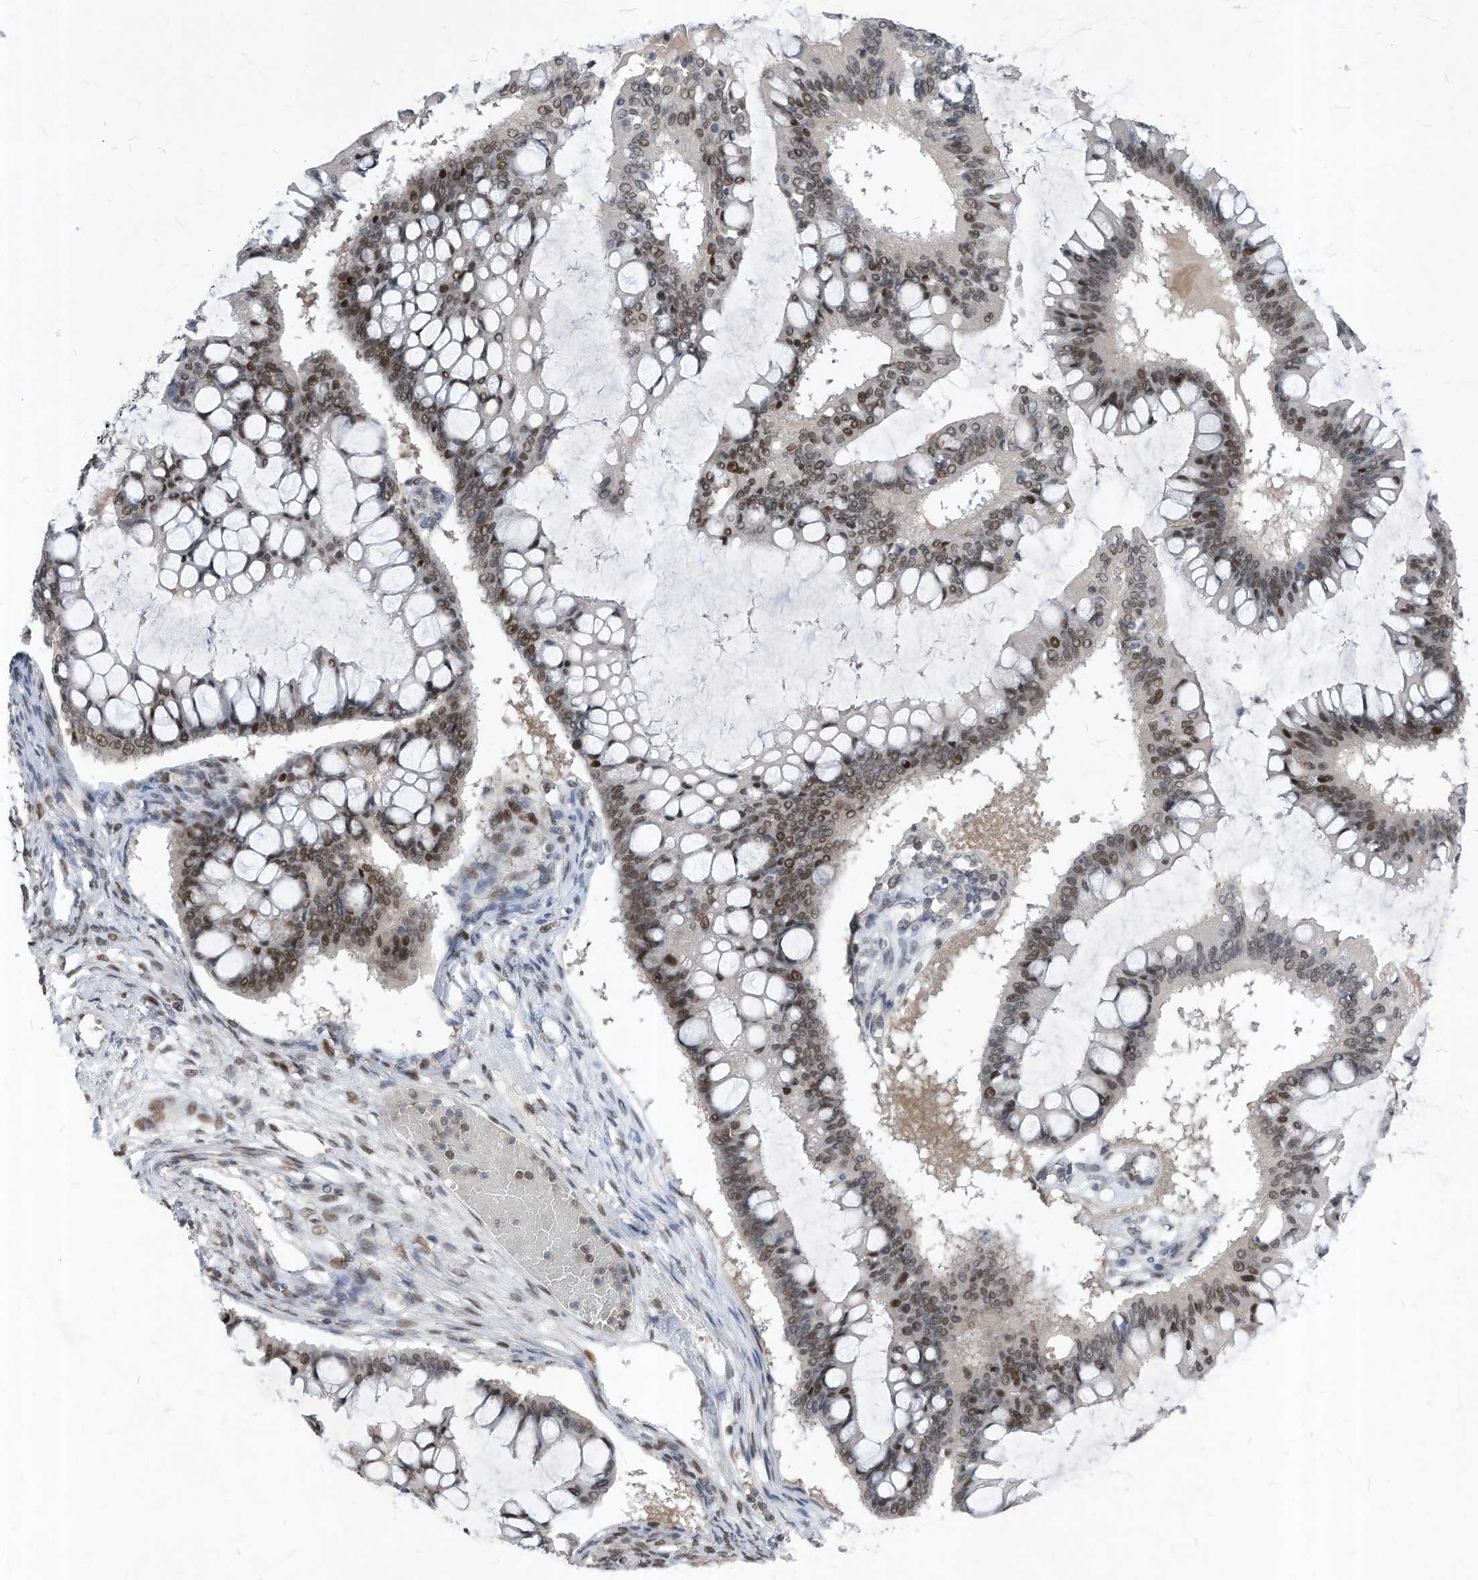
{"staining": {"intensity": "moderate", "quantity": "25%-75%", "location": "nuclear"}, "tissue": "ovarian cancer", "cell_type": "Tumor cells", "image_type": "cancer", "snomed": [{"axis": "morphology", "description": "Cystadenocarcinoma, mucinous, NOS"}, {"axis": "topography", "description": "Ovary"}], "caption": "Immunohistochemistry (IHC) histopathology image of neoplastic tissue: mucinous cystadenocarcinoma (ovarian) stained using IHC shows medium levels of moderate protein expression localized specifically in the nuclear of tumor cells, appearing as a nuclear brown color.", "gene": "KPNB1", "patient": {"sex": "female", "age": 73}}